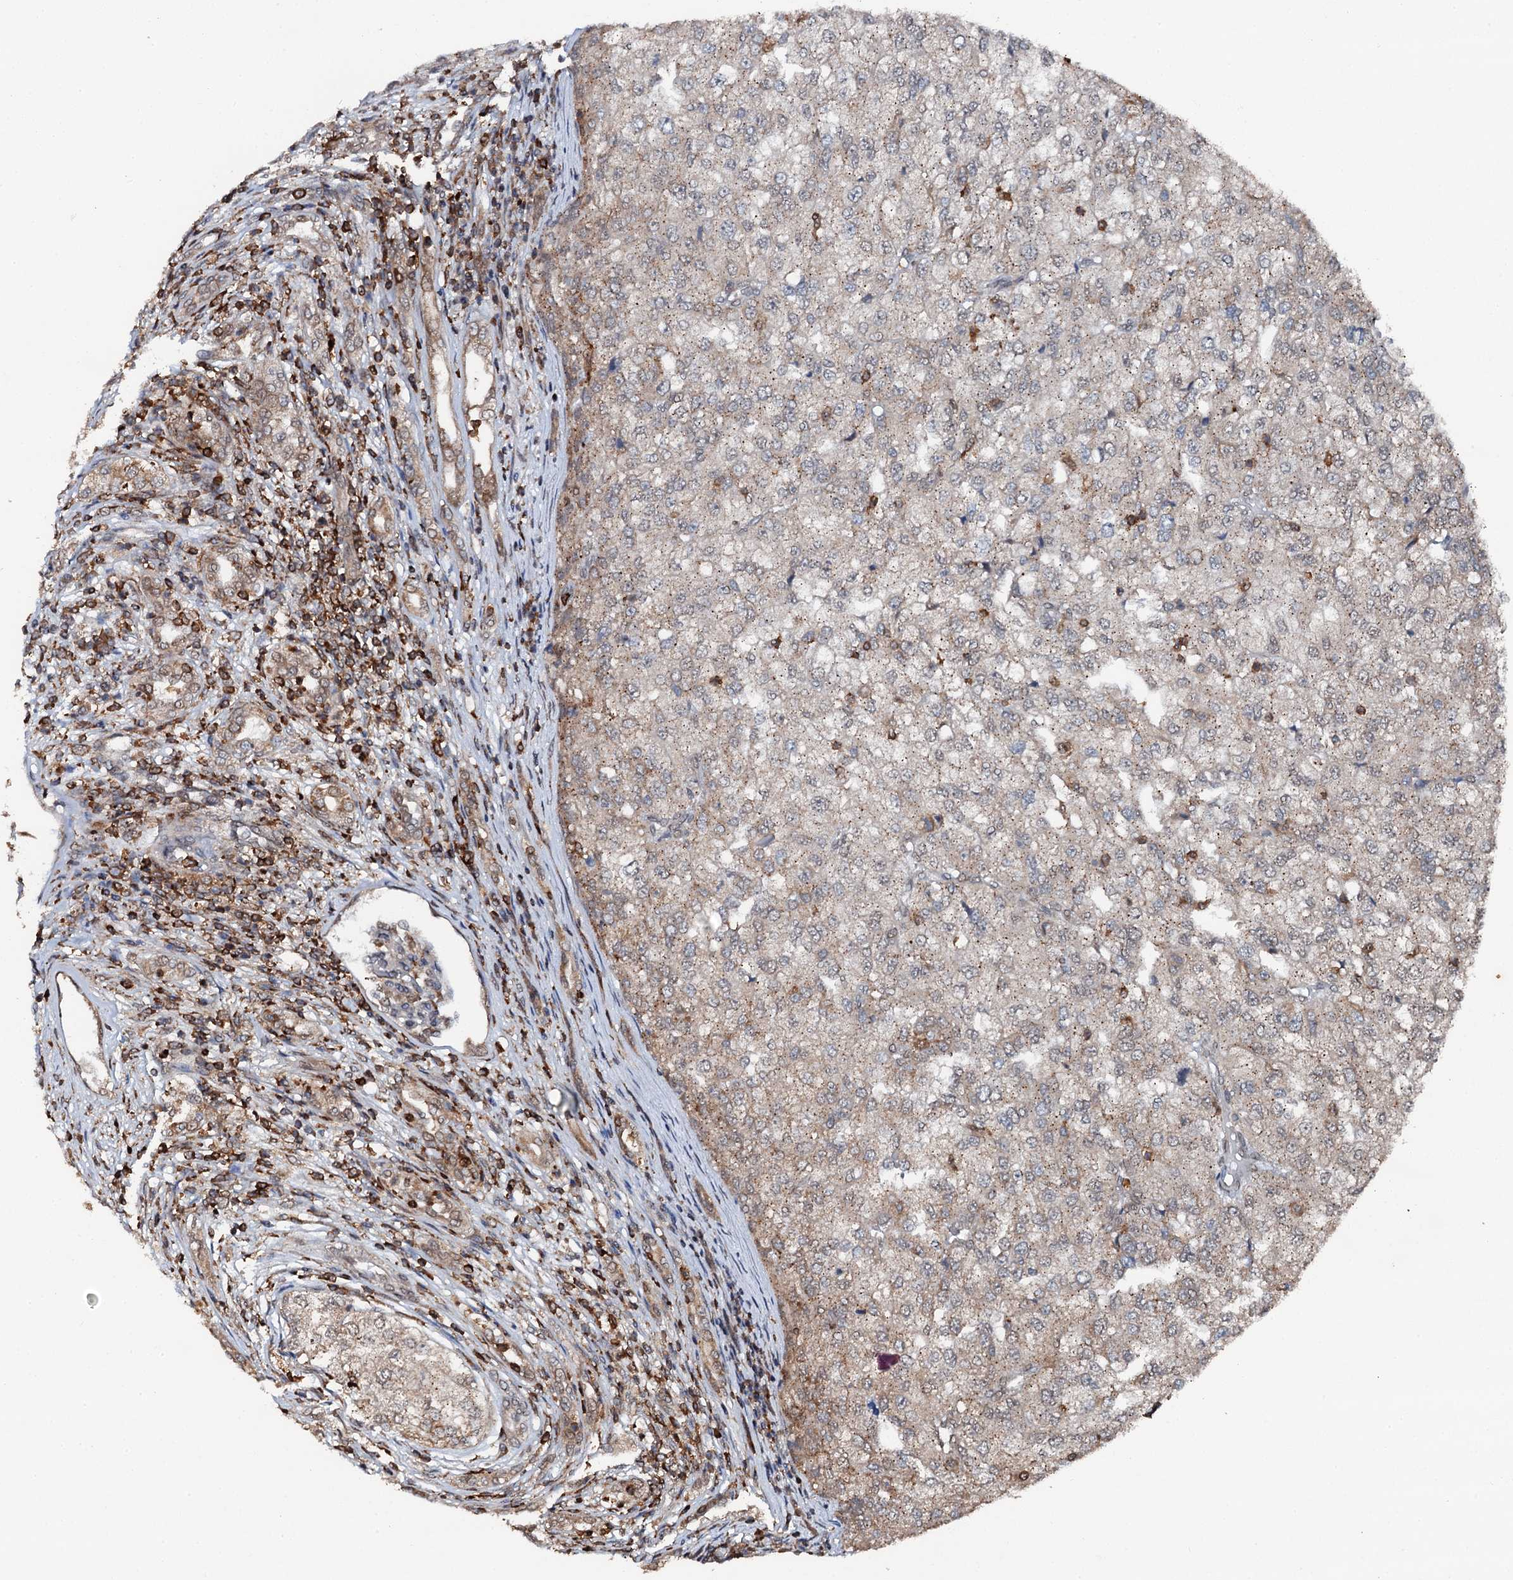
{"staining": {"intensity": "weak", "quantity": "<25%", "location": "cytoplasmic/membranous"}, "tissue": "renal cancer", "cell_type": "Tumor cells", "image_type": "cancer", "snomed": [{"axis": "morphology", "description": "Adenocarcinoma, NOS"}, {"axis": "topography", "description": "Kidney"}], "caption": "Tumor cells are negative for protein expression in human adenocarcinoma (renal). (DAB (3,3'-diaminobenzidine) immunohistochemistry (IHC), high magnification).", "gene": "EDC4", "patient": {"sex": "female", "age": 54}}